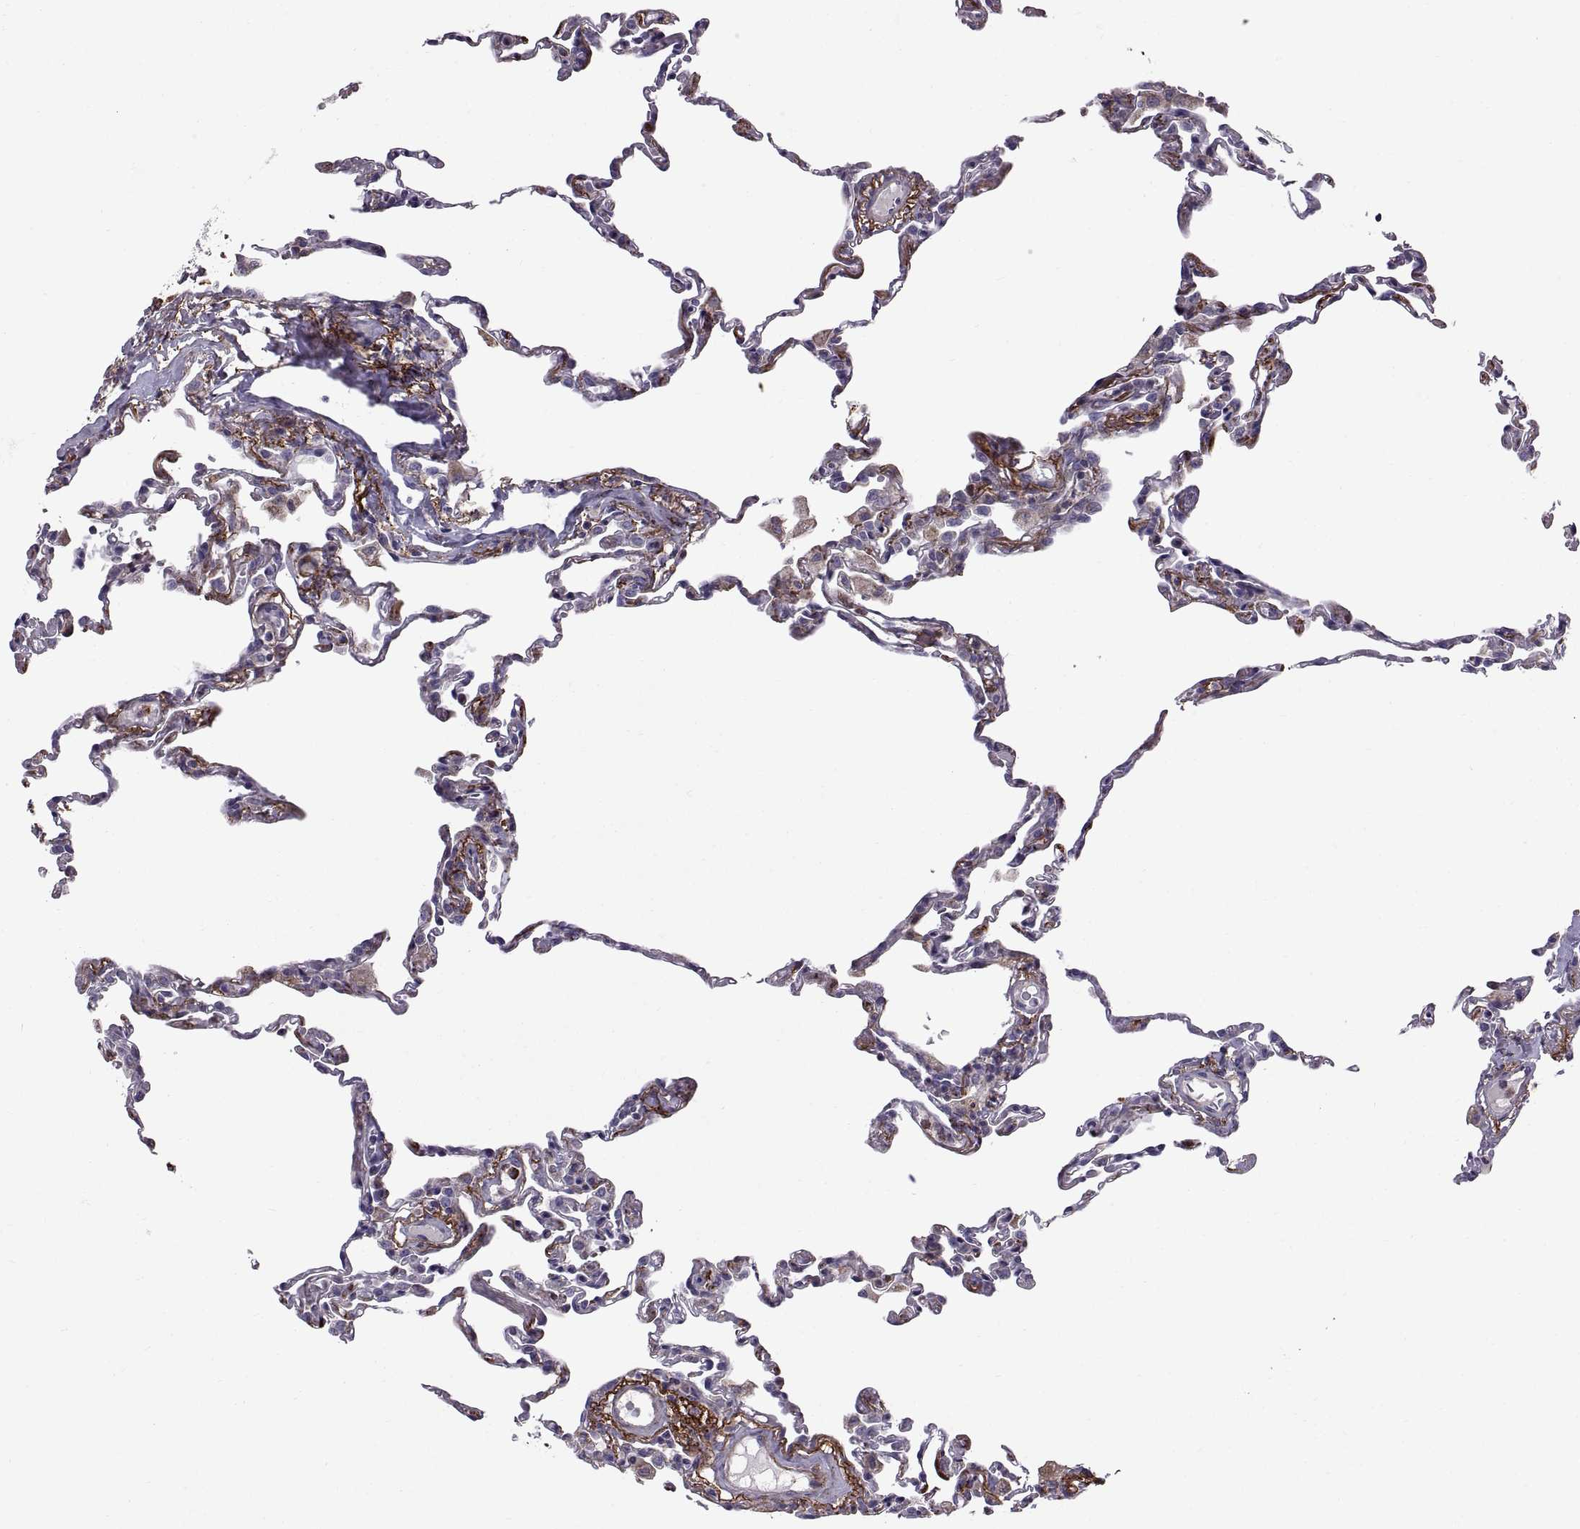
{"staining": {"intensity": "negative", "quantity": "none", "location": "none"}, "tissue": "lung", "cell_type": "Alveolar cells", "image_type": "normal", "snomed": [{"axis": "morphology", "description": "Normal tissue, NOS"}, {"axis": "topography", "description": "Lung"}], "caption": "Immunohistochemistry of normal lung reveals no staining in alveolar cells.", "gene": "EMILIN2", "patient": {"sex": "female", "age": 57}}